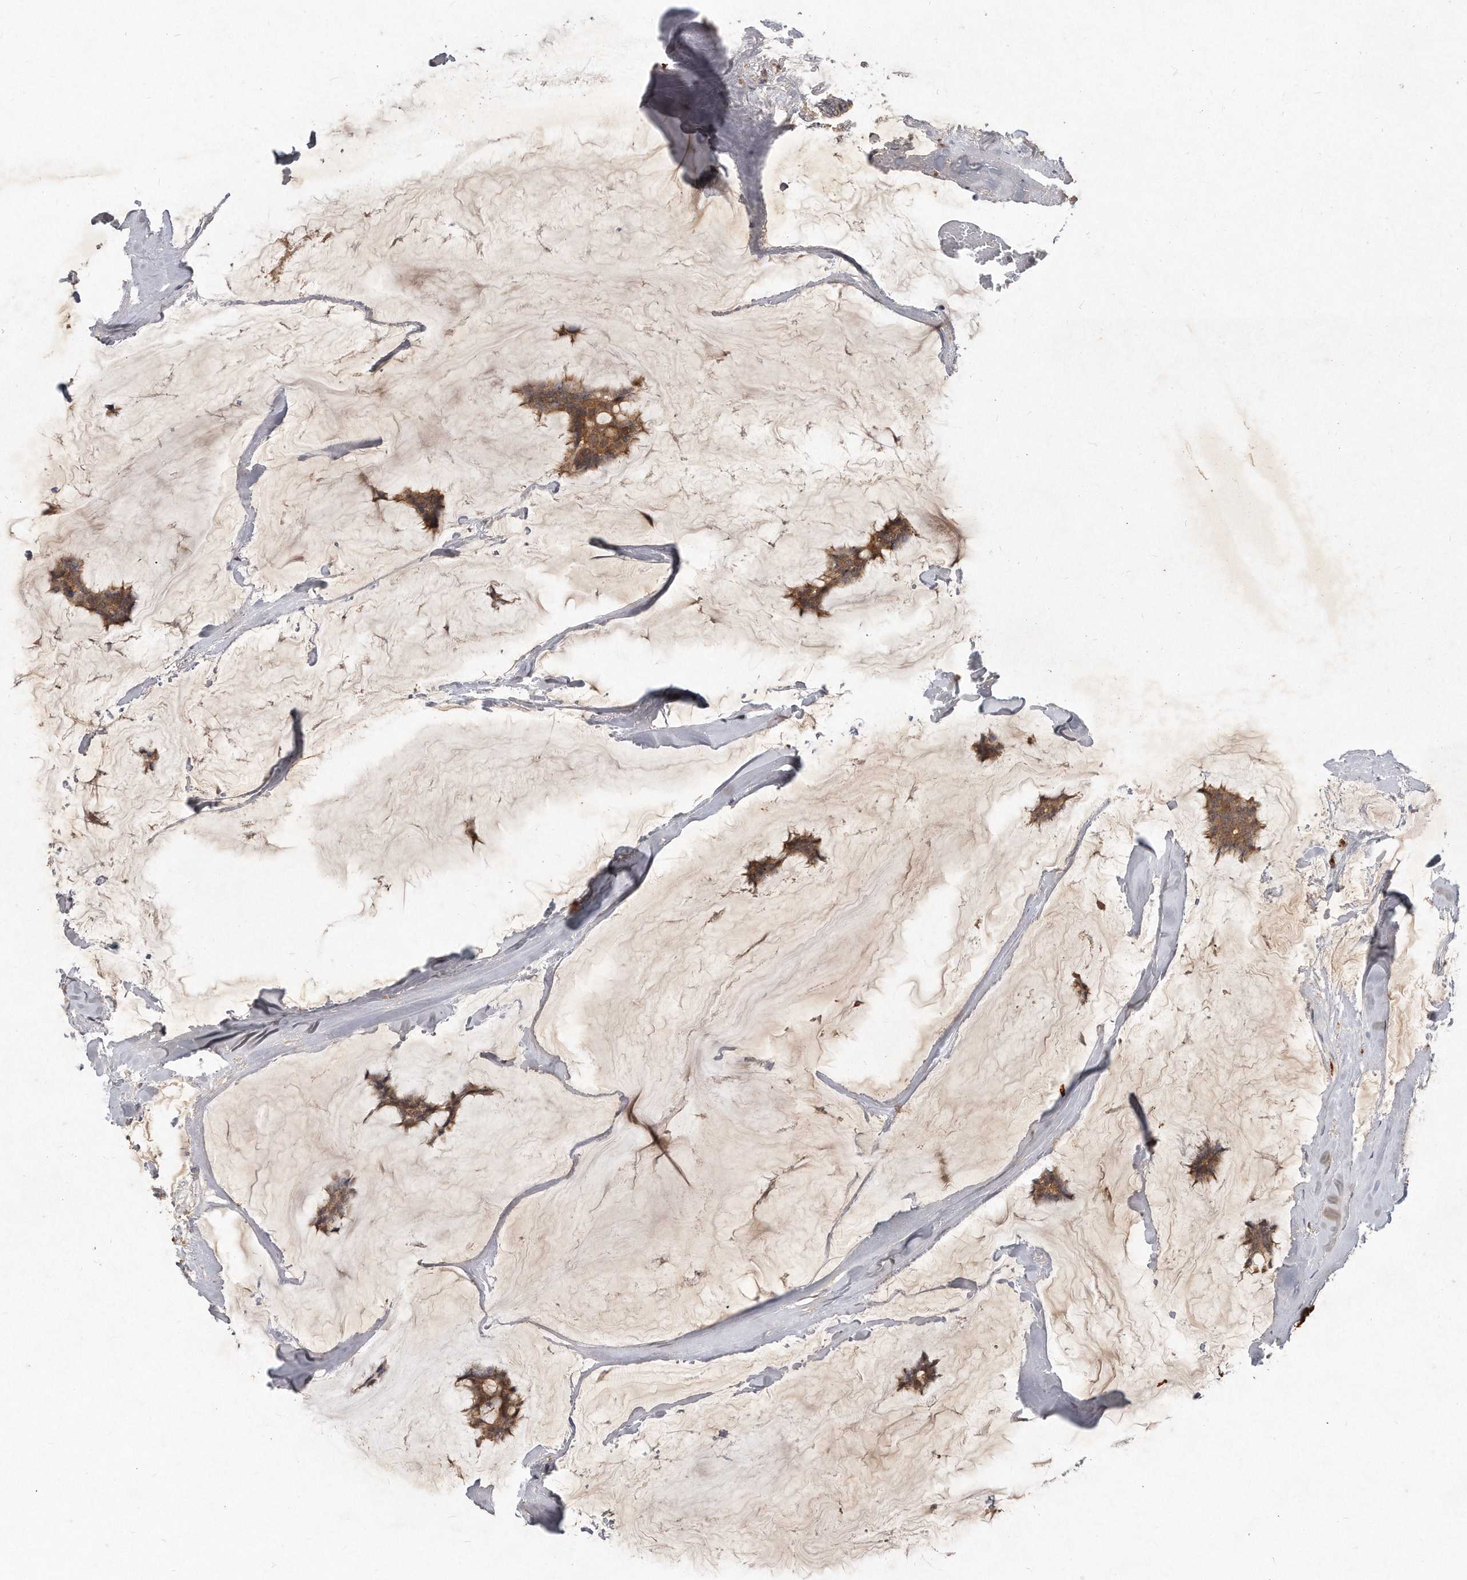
{"staining": {"intensity": "moderate", "quantity": ">75%", "location": "cytoplasmic/membranous"}, "tissue": "breast cancer", "cell_type": "Tumor cells", "image_type": "cancer", "snomed": [{"axis": "morphology", "description": "Duct carcinoma"}, {"axis": "topography", "description": "Breast"}], "caption": "Moderate cytoplasmic/membranous positivity is identified in approximately >75% of tumor cells in breast infiltrating ductal carcinoma.", "gene": "LGALS8", "patient": {"sex": "female", "age": 93}}